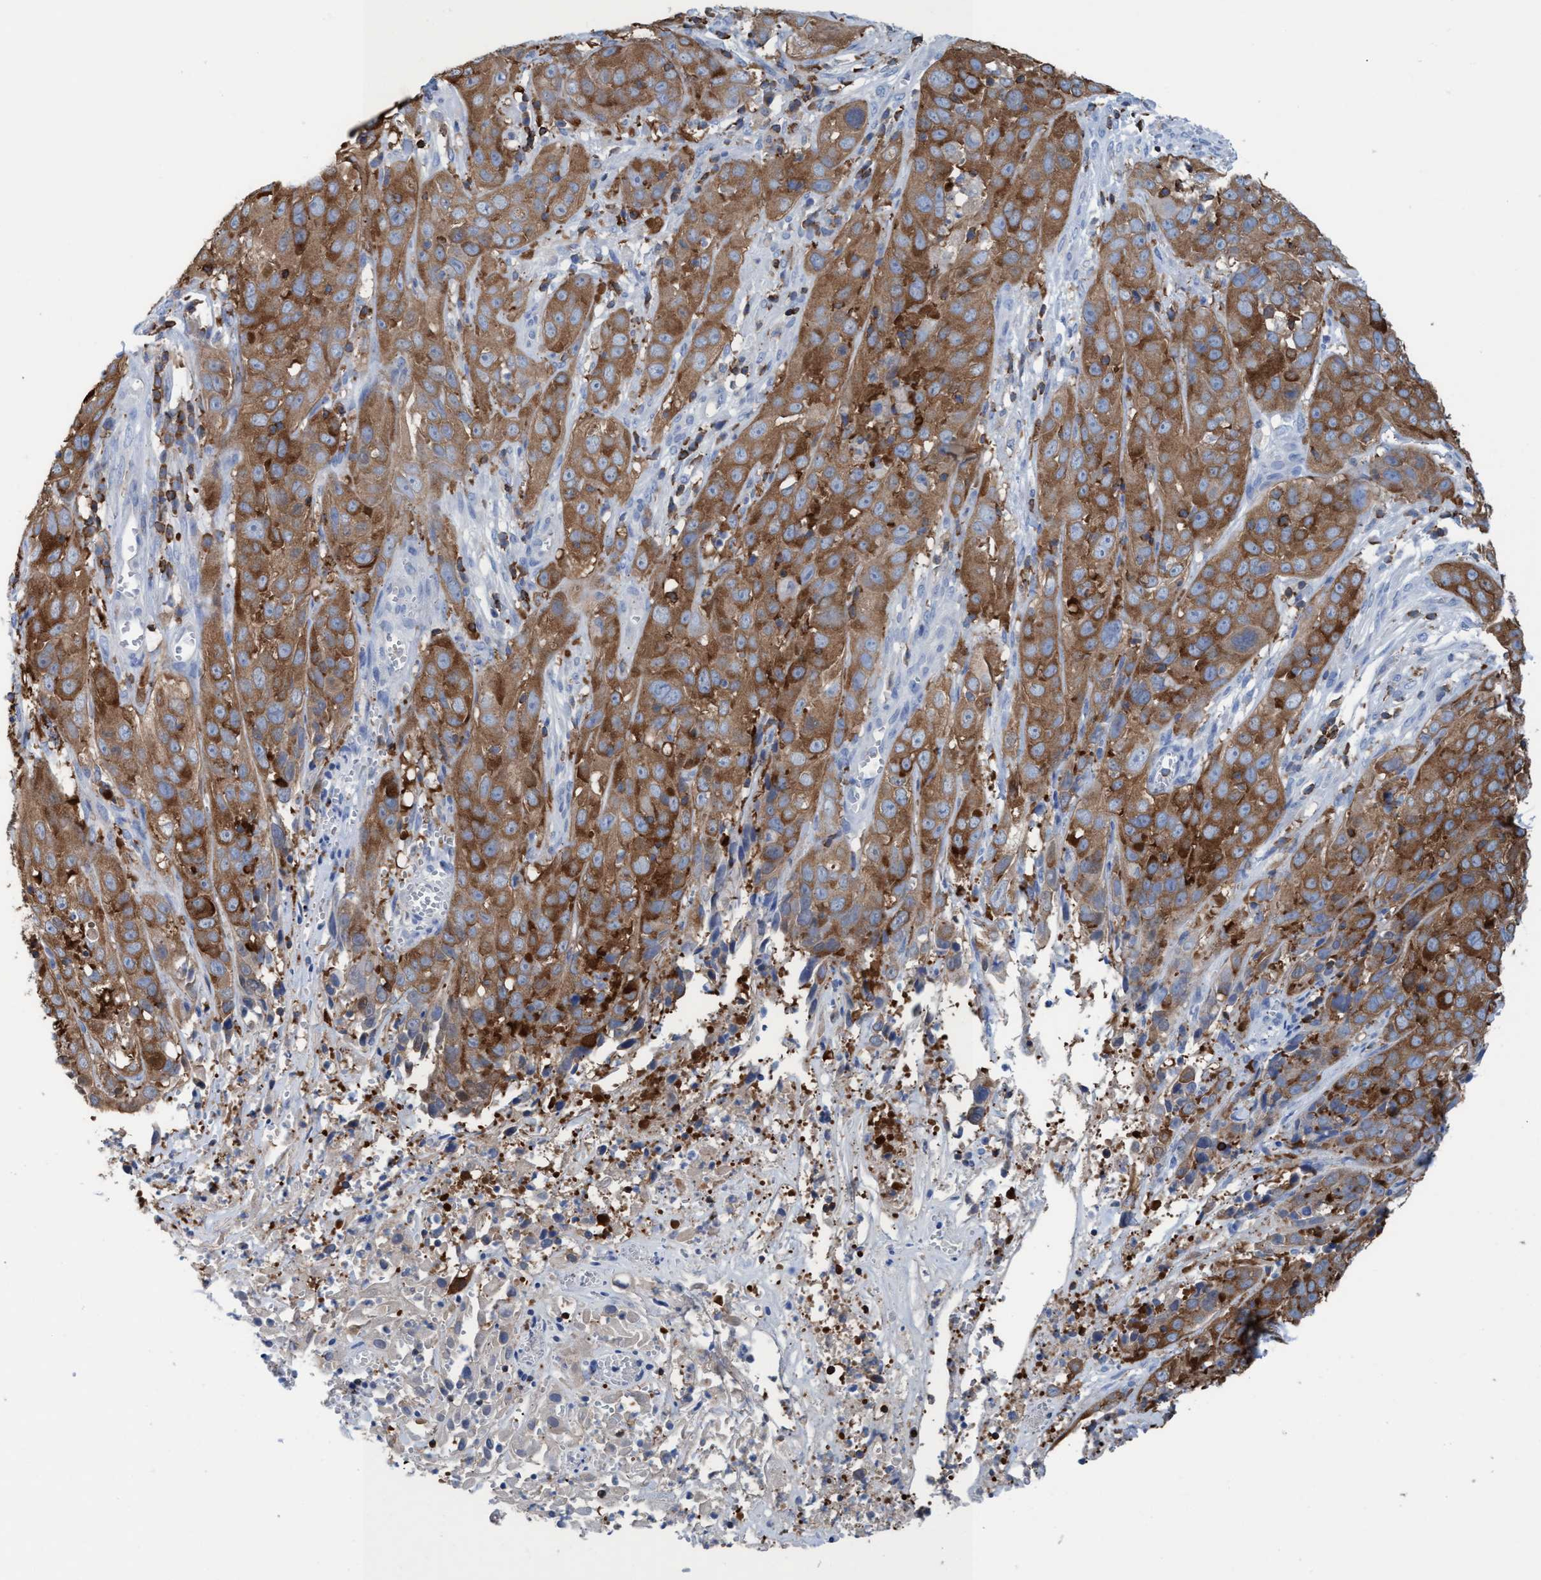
{"staining": {"intensity": "moderate", "quantity": ">75%", "location": "cytoplasmic/membranous"}, "tissue": "cervical cancer", "cell_type": "Tumor cells", "image_type": "cancer", "snomed": [{"axis": "morphology", "description": "Squamous cell carcinoma, NOS"}, {"axis": "topography", "description": "Cervix"}], "caption": "Cervical squamous cell carcinoma stained for a protein (brown) exhibits moderate cytoplasmic/membranous positive expression in about >75% of tumor cells.", "gene": "EZR", "patient": {"sex": "female", "age": 32}}